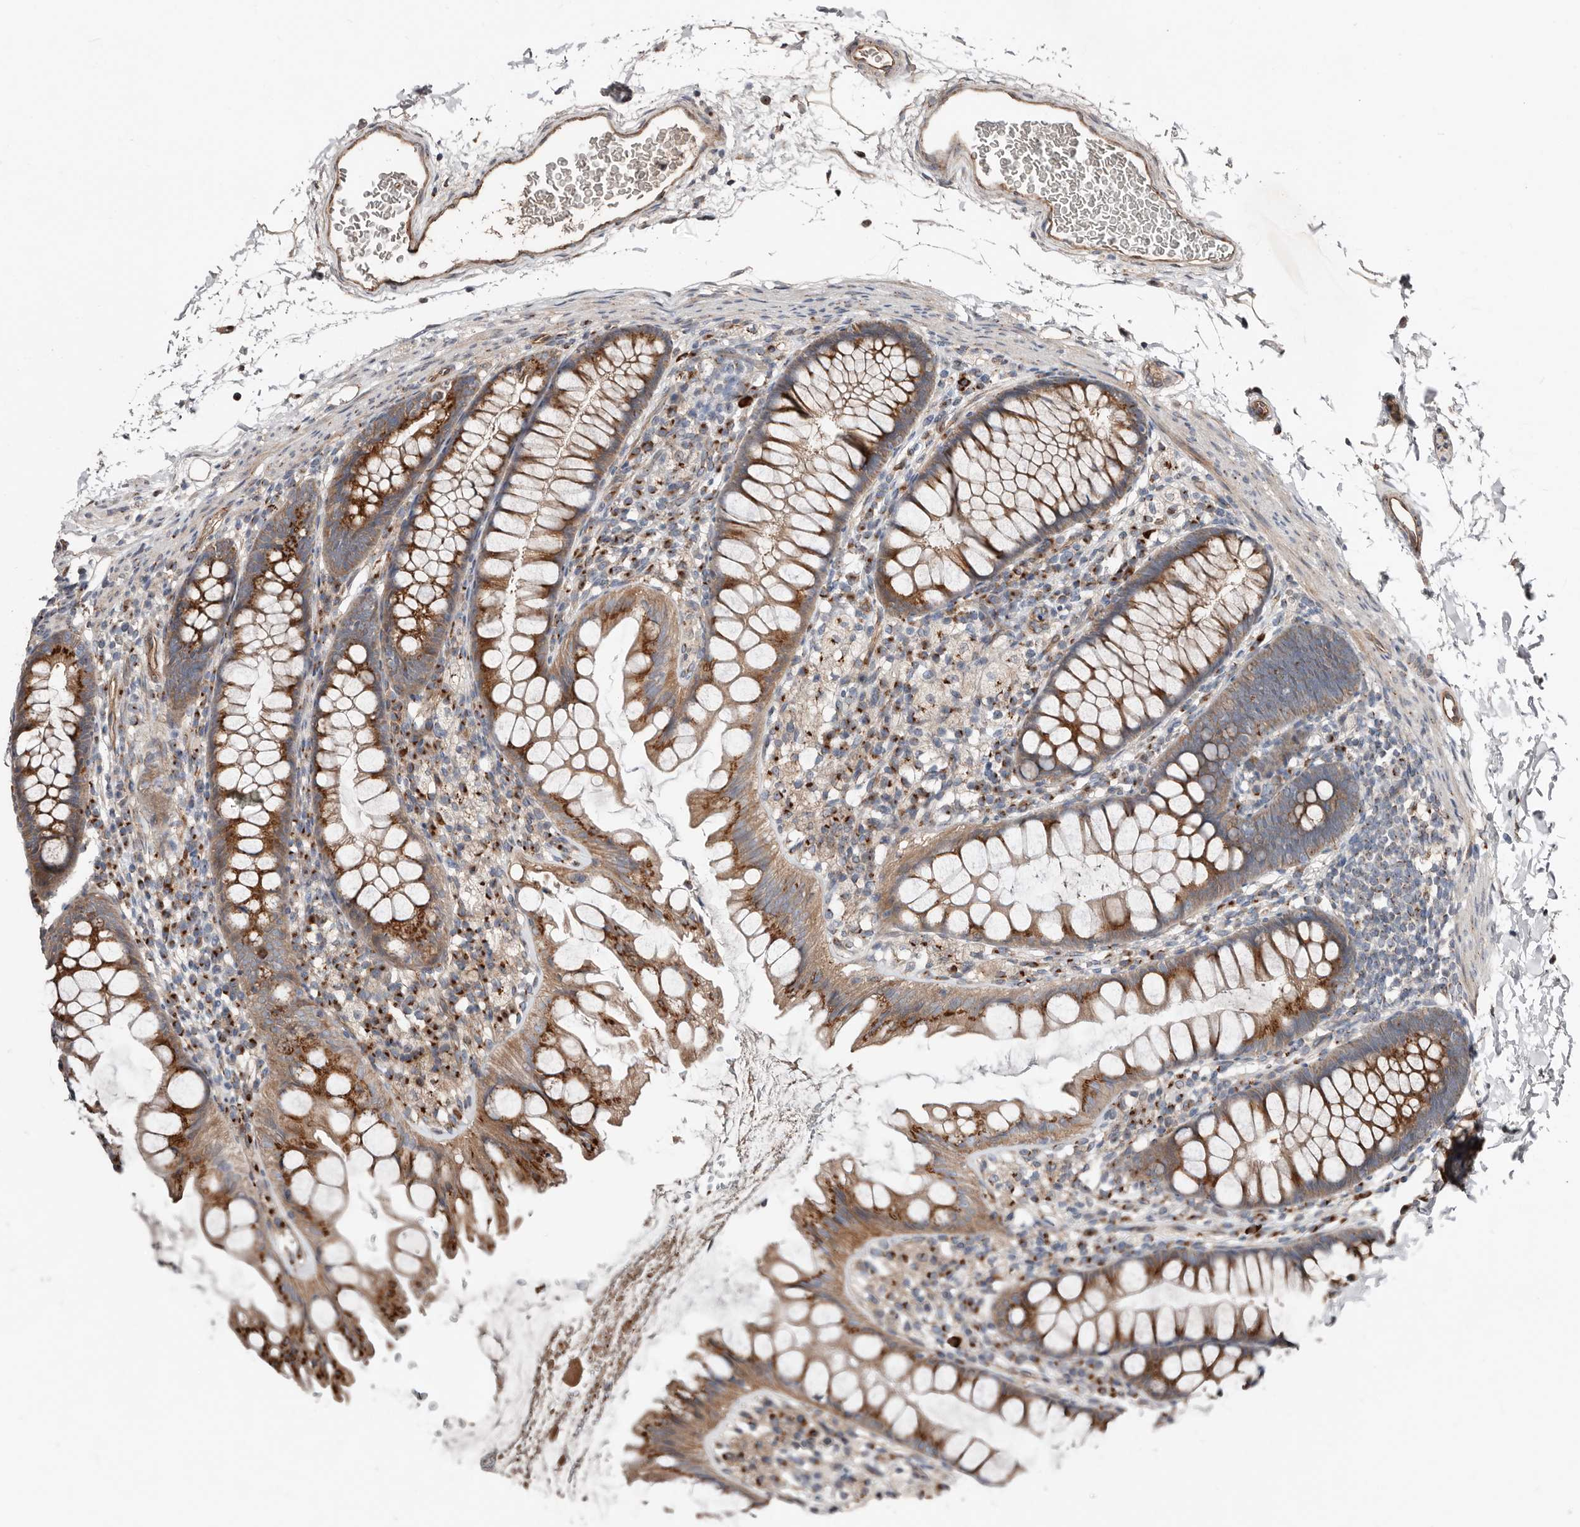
{"staining": {"intensity": "moderate", "quantity": "25%-75%", "location": "cytoplasmic/membranous"}, "tissue": "colon", "cell_type": "Endothelial cells", "image_type": "normal", "snomed": [{"axis": "morphology", "description": "Normal tissue, NOS"}, {"axis": "topography", "description": "Colon"}], "caption": "A medium amount of moderate cytoplasmic/membranous staining is seen in approximately 25%-75% of endothelial cells in normal colon.", "gene": "COG1", "patient": {"sex": "female", "age": 62}}